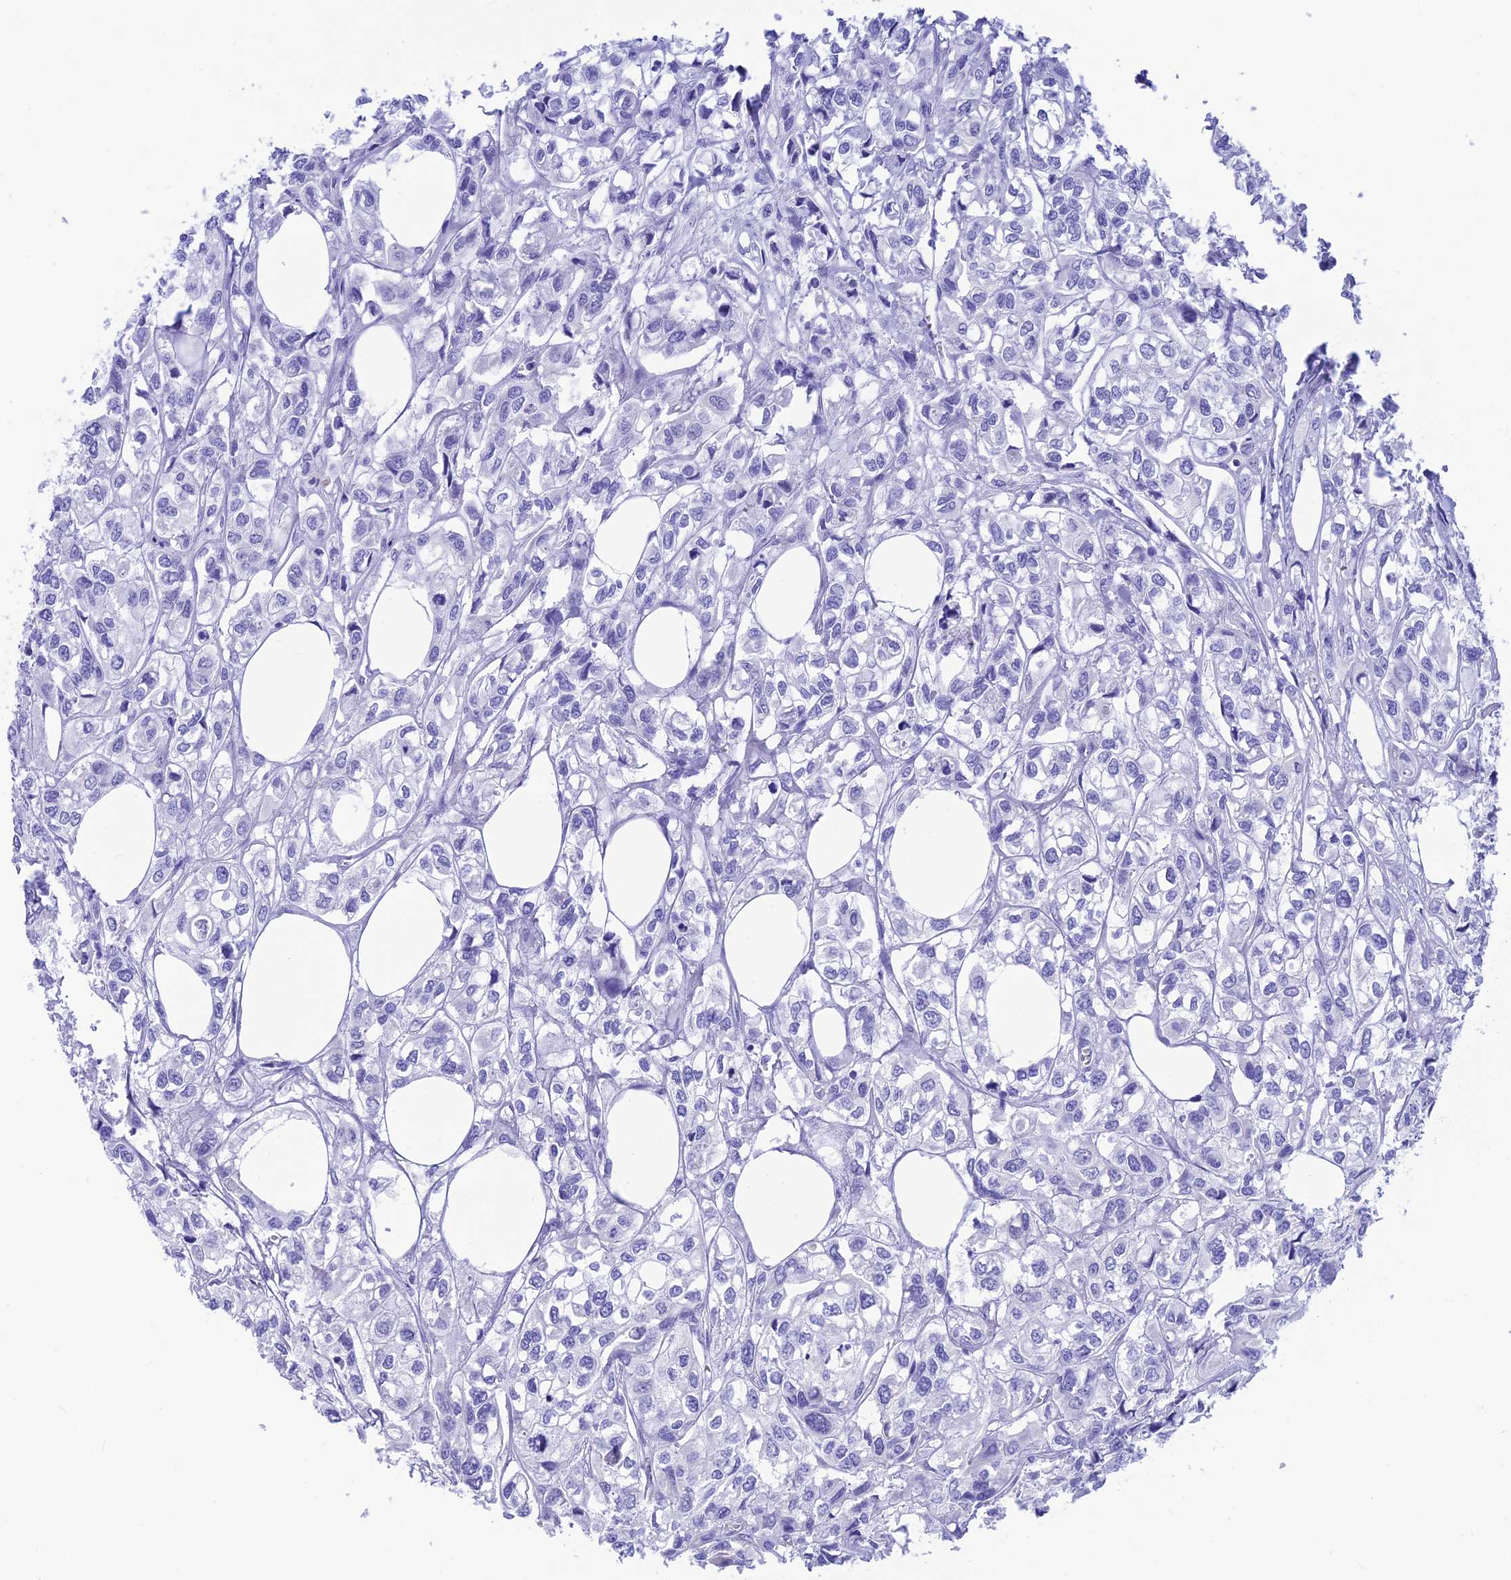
{"staining": {"intensity": "negative", "quantity": "none", "location": "none"}, "tissue": "urothelial cancer", "cell_type": "Tumor cells", "image_type": "cancer", "snomed": [{"axis": "morphology", "description": "Urothelial carcinoma, High grade"}, {"axis": "topography", "description": "Urinary bladder"}], "caption": "The immunohistochemistry photomicrograph has no significant staining in tumor cells of urothelial cancer tissue. The staining was performed using DAB to visualize the protein expression in brown, while the nuclei were stained in blue with hematoxylin (Magnification: 20x).", "gene": "GNGT2", "patient": {"sex": "male", "age": 67}}